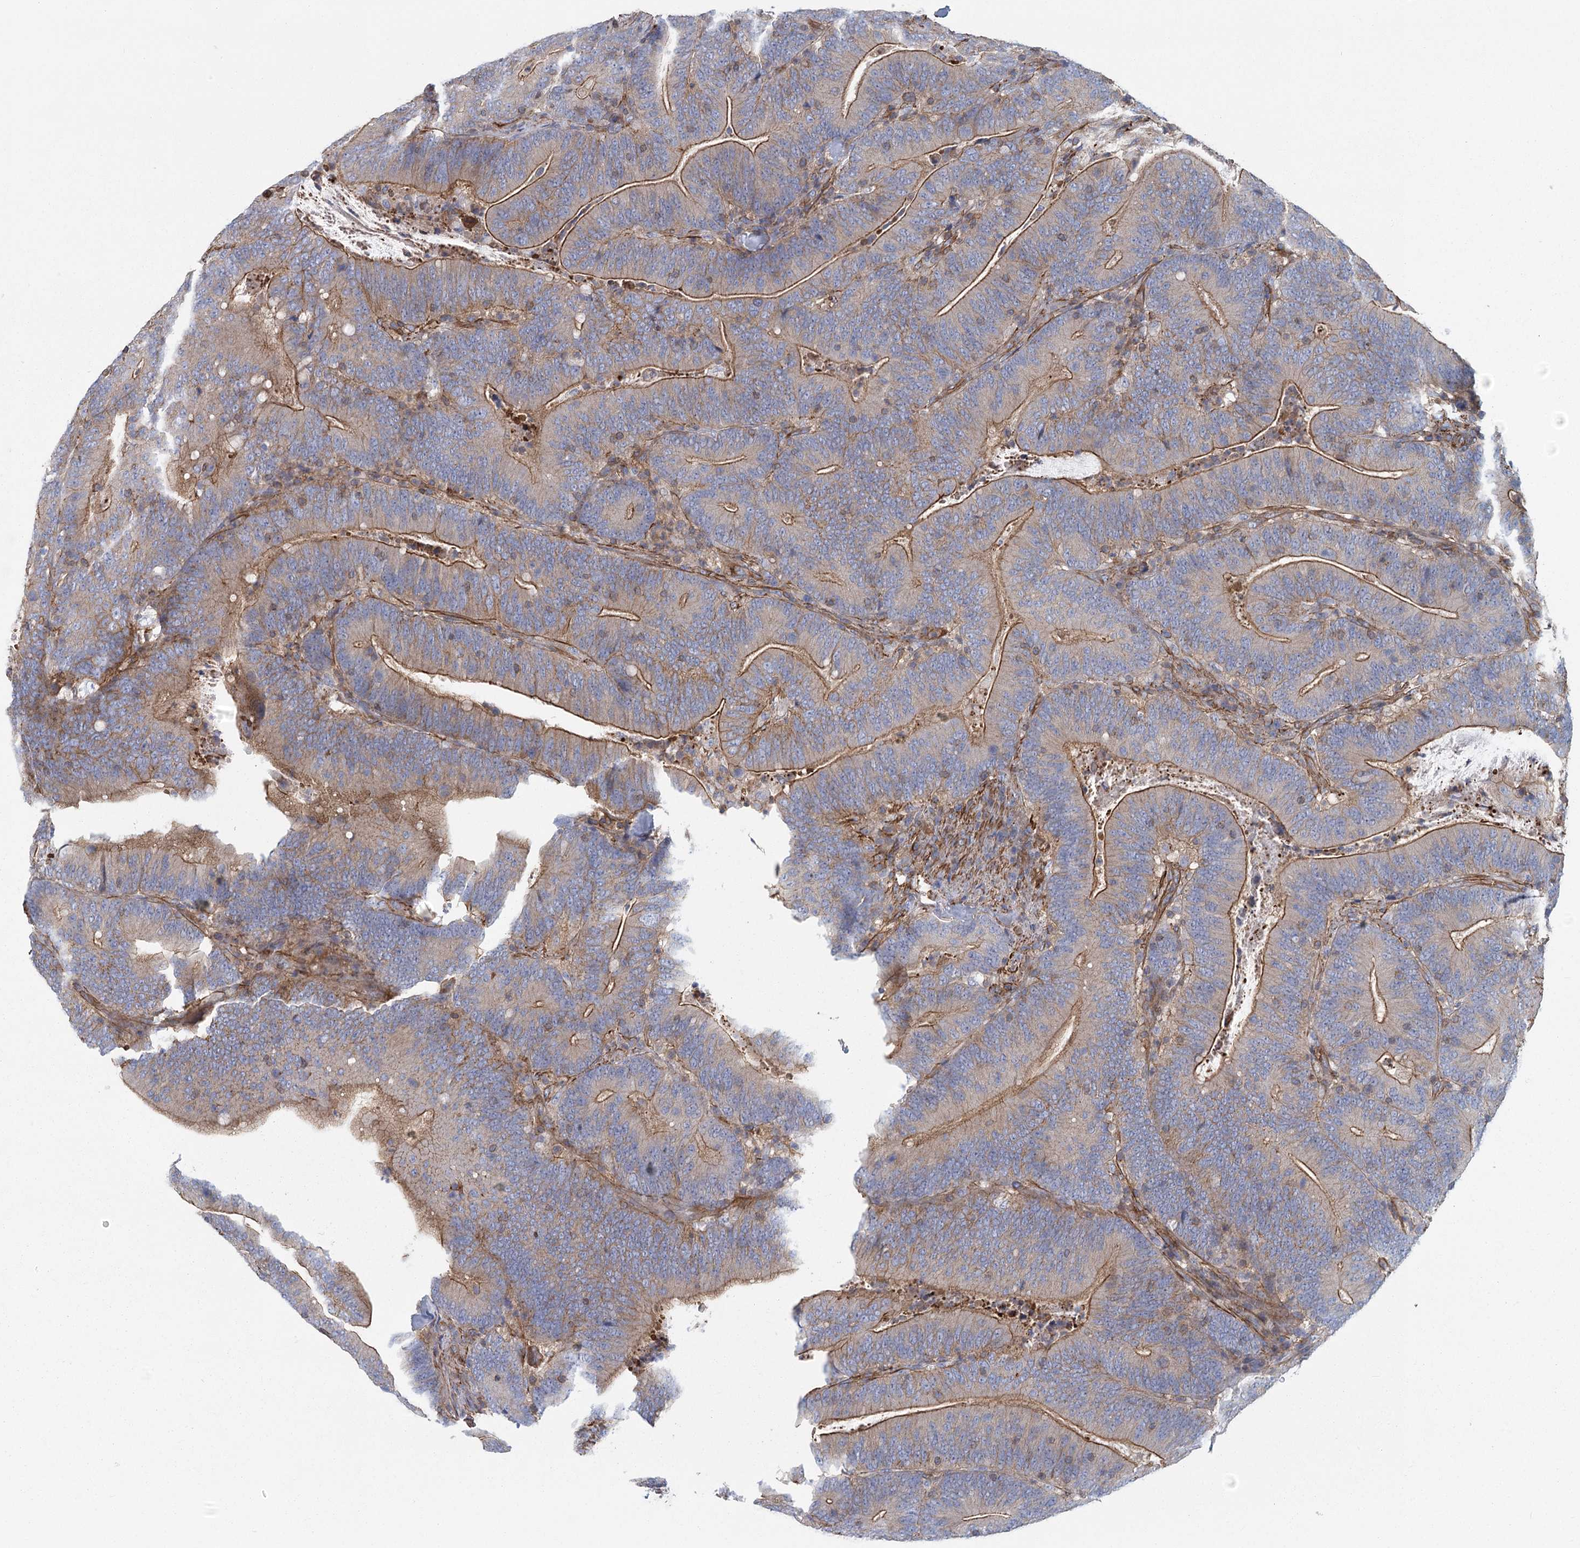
{"staining": {"intensity": "moderate", "quantity": ">75%", "location": "cytoplasmic/membranous"}, "tissue": "colorectal cancer", "cell_type": "Tumor cells", "image_type": "cancer", "snomed": [{"axis": "morphology", "description": "Adenocarcinoma, NOS"}, {"axis": "topography", "description": "Colon"}], "caption": "Immunohistochemical staining of colorectal cancer (adenocarcinoma) exhibits moderate cytoplasmic/membranous protein expression in approximately >75% of tumor cells.", "gene": "IFT46", "patient": {"sex": "female", "age": 66}}